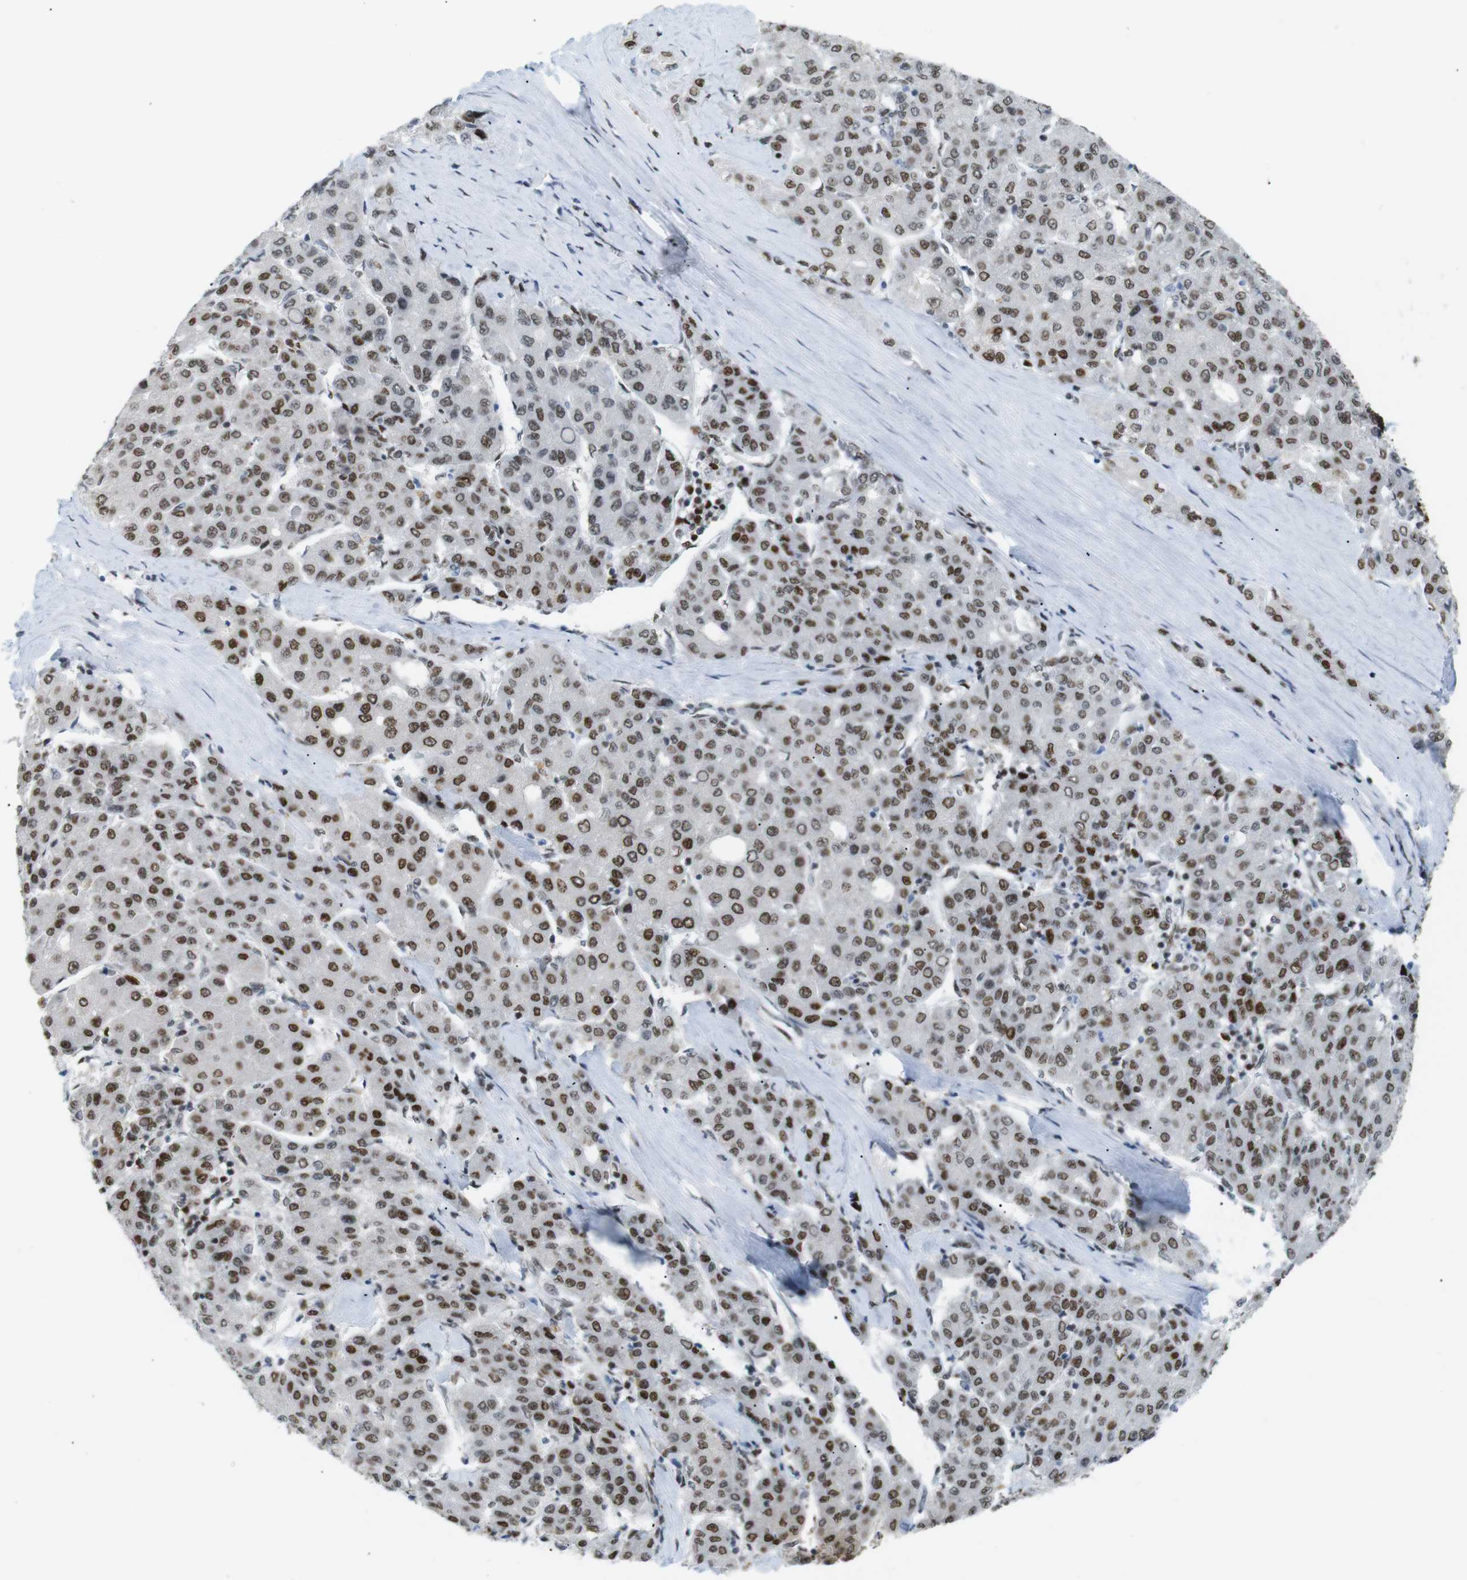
{"staining": {"intensity": "moderate", "quantity": ">75%", "location": "nuclear"}, "tissue": "liver cancer", "cell_type": "Tumor cells", "image_type": "cancer", "snomed": [{"axis": "morphology", "description": "Carcinoma, Hepatocellular, NOS"}, {"axis": "topography", "description": "Liver"}], "caption": "Immunohistochemistry histopathology image of liver cancer (hepatocellular carcinoma) stained for a protein (brown), which exhibits medium levels of moderate nuclear positivity in about >75% of tumor cells.", "gene": "RIOX2", "patient": {"sex": "male", "age": 65}}